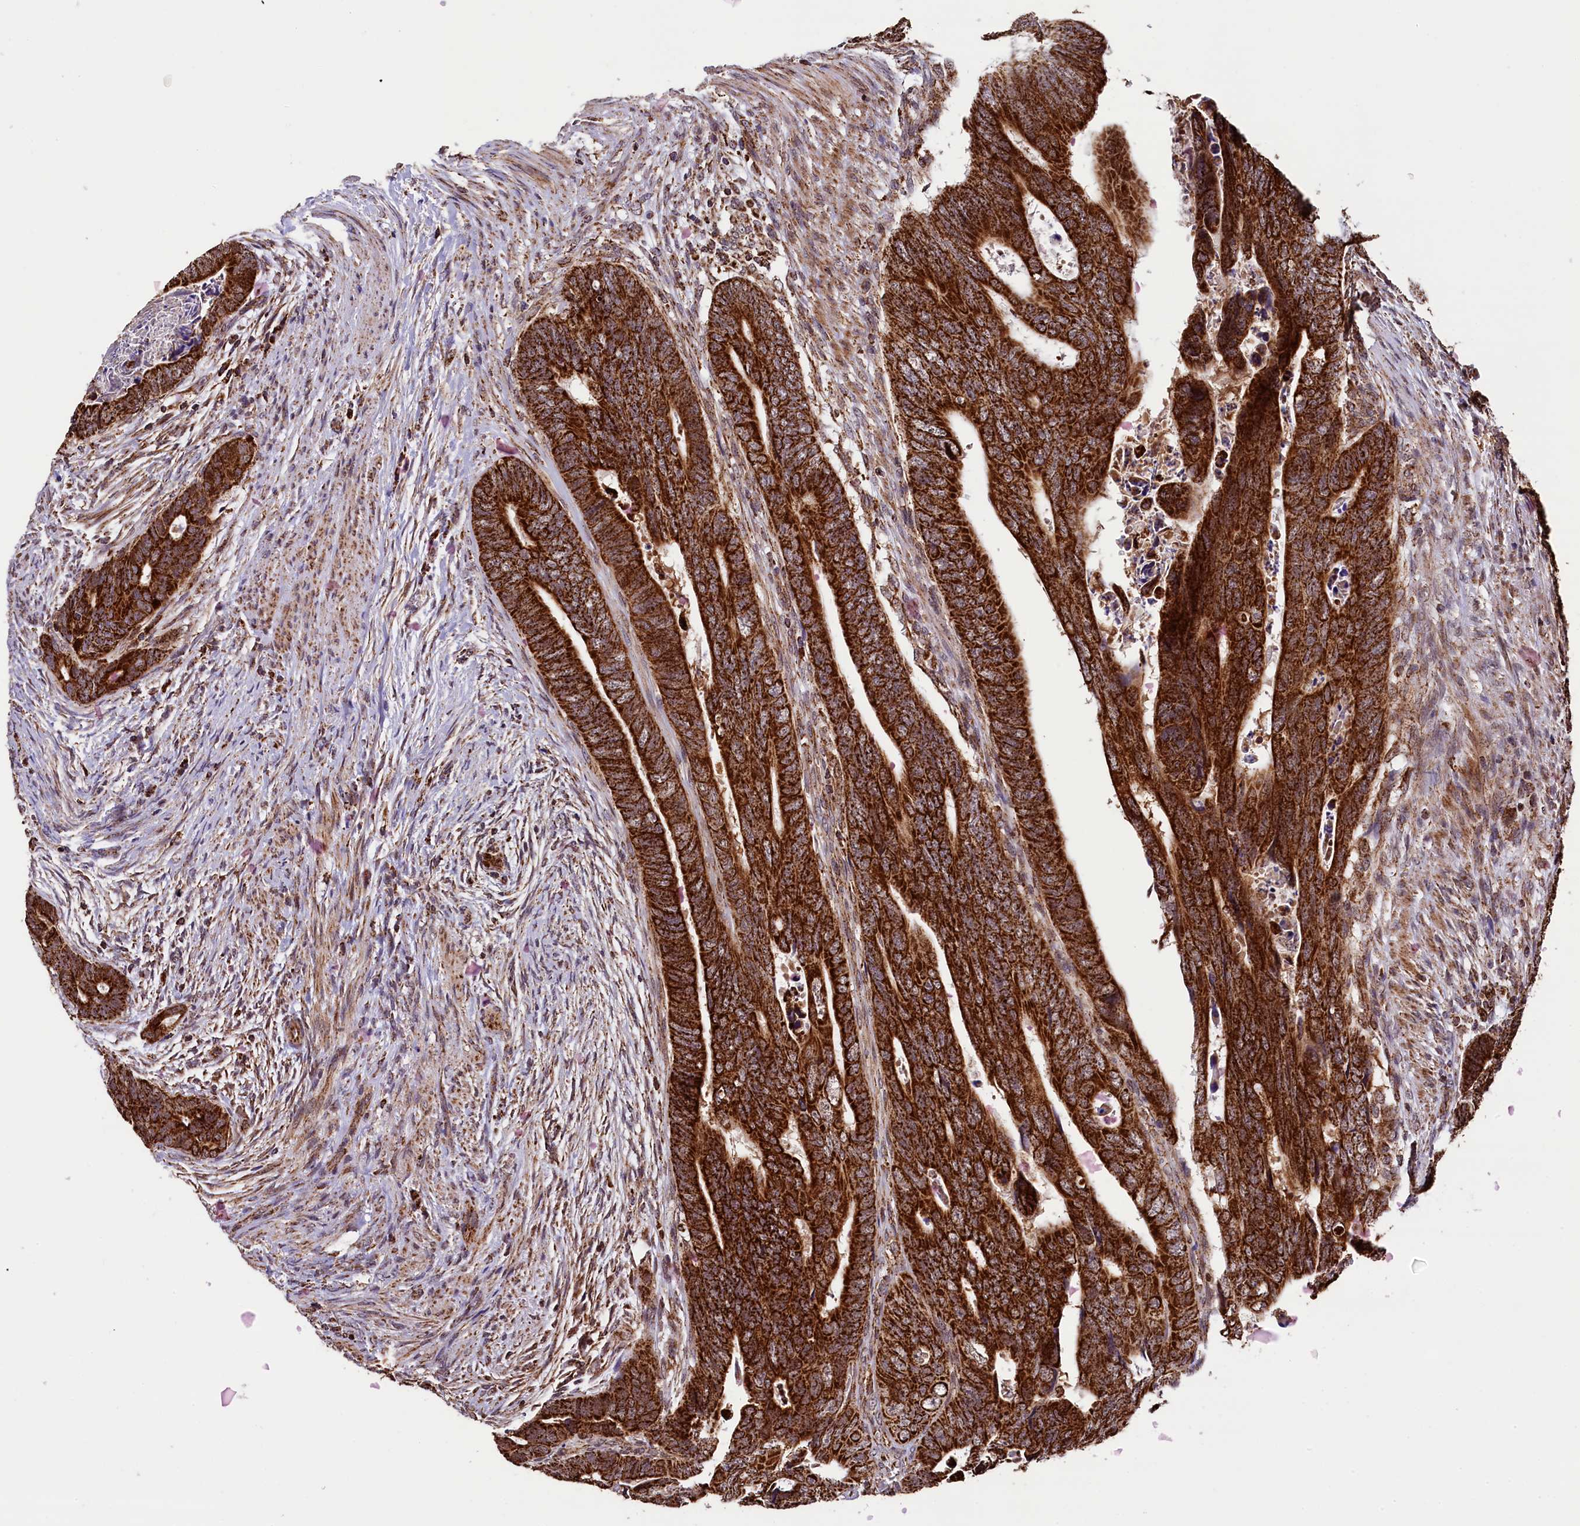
{"staining": {"intensity": "strong", "quantity": ">75%", "location": "cytoplasmic/membranous"}, "tissue": "colorectal cancer", "cell_type": "Tumor cells", "image_type": "cancer", "snomed": [{"axis": "morphology", "description": "Adenocarcinoma, NOS"}, {"axis": "topography", "description": "Rectum"}], "caption": "DAB immunohistochemical staining of human colorectal cancer shows strong cytoplasmic/membranous protein expression in approximately >75% of tumor cells.", "gene": "KLC2", "patient": {"sex": "female", "age": 78}}